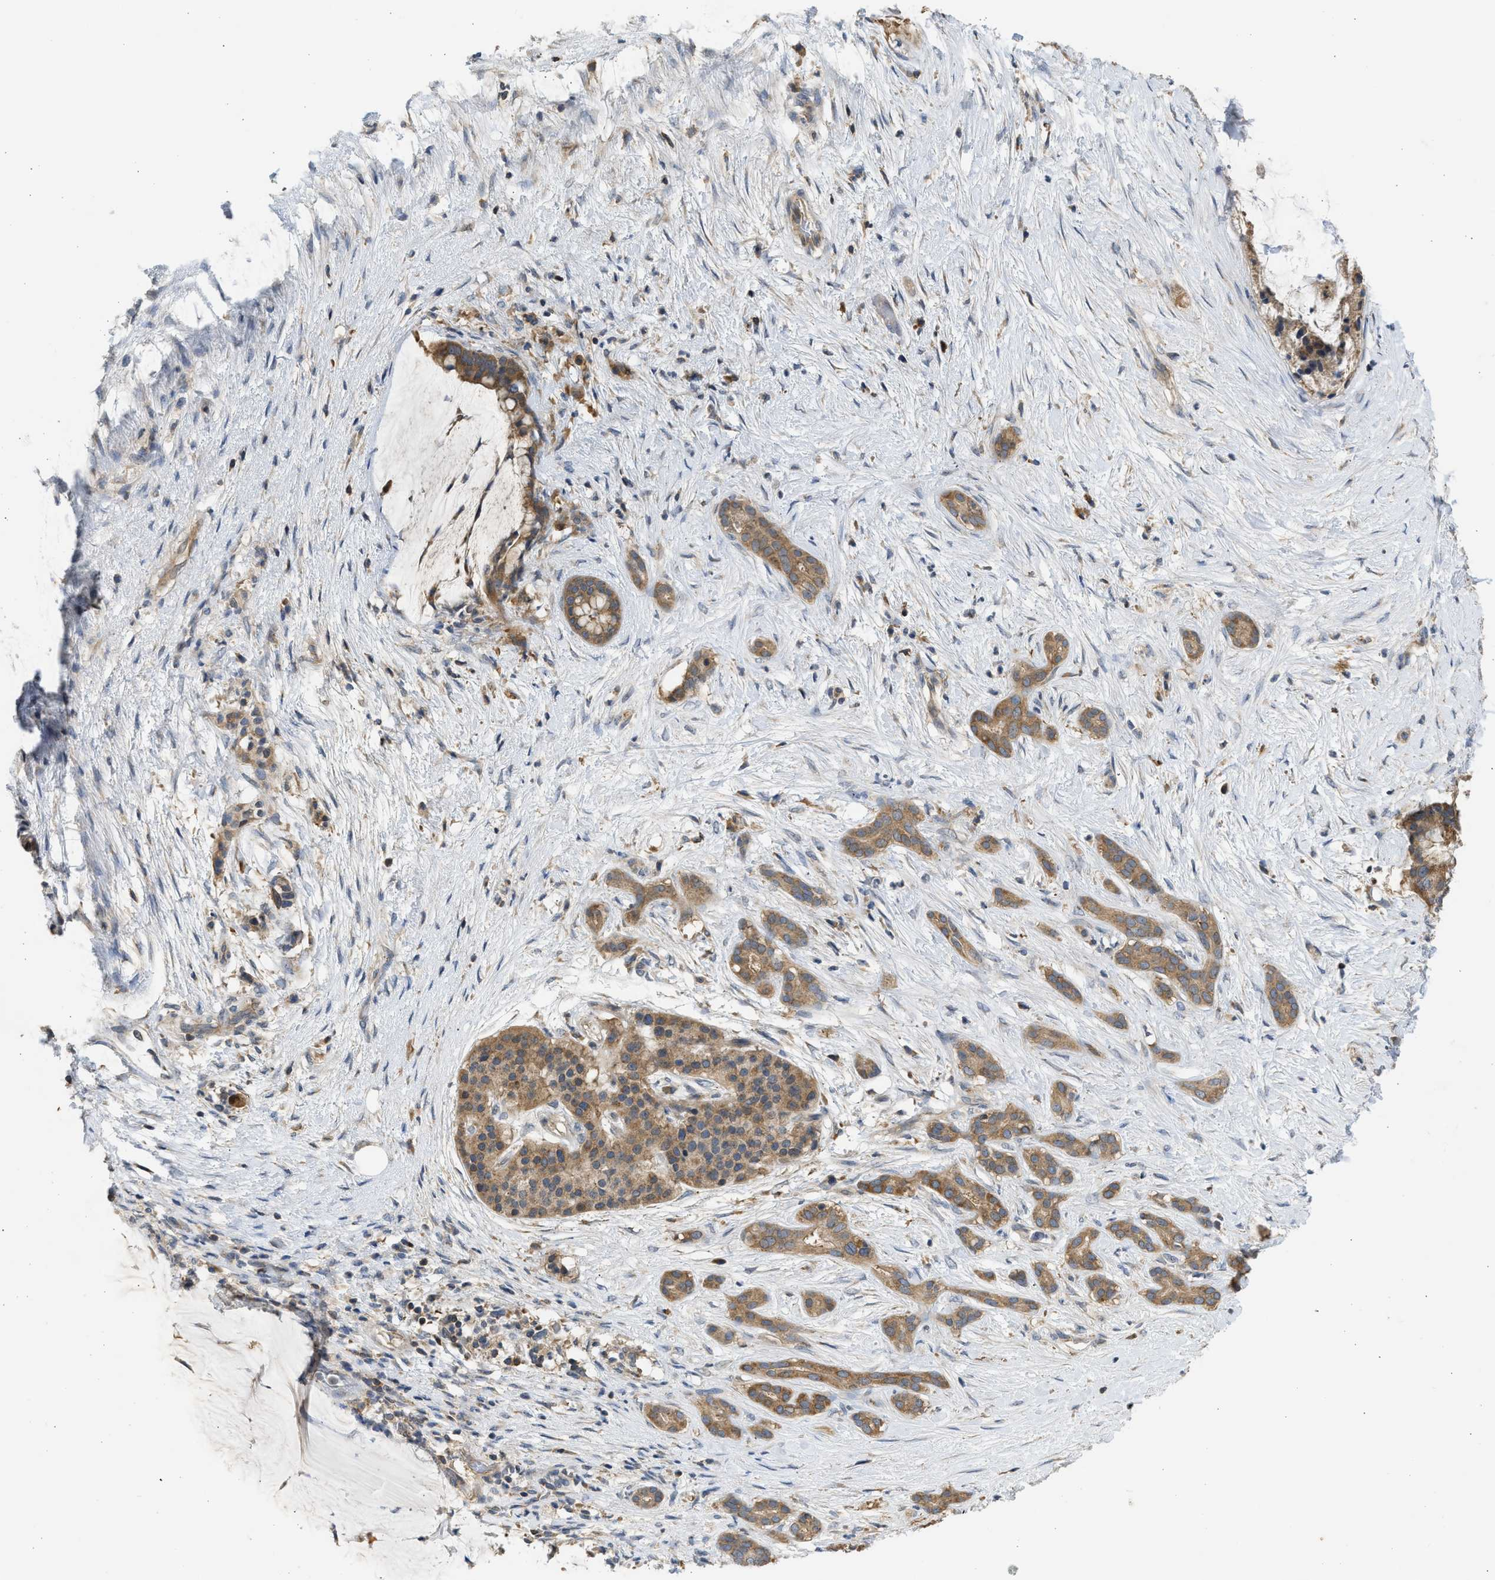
{"staining": {"intensity": "moderate", "quantity": ">75%", "location": "cytoplasmic/membranous"}, "tissue": "pancreatic cancer", "cell_type": "Tumor cells", "image_type": "cancer", "snomed": [{"axis": "morphology", "description": "Adenocarcinoma, NOS"}, {"axis": "topography", "description": "Pancreas"}], "caption": "Protein staining of pancreatic cancer tissue reveals moderate cytoplasmic/membranous expression in approximately >75% of tumor cells. (brown staining indicates protein expression, while blue staining denotes nuclei).", "gene": "CYP1A1", "patient": {"sex": "male", "age": 41}}